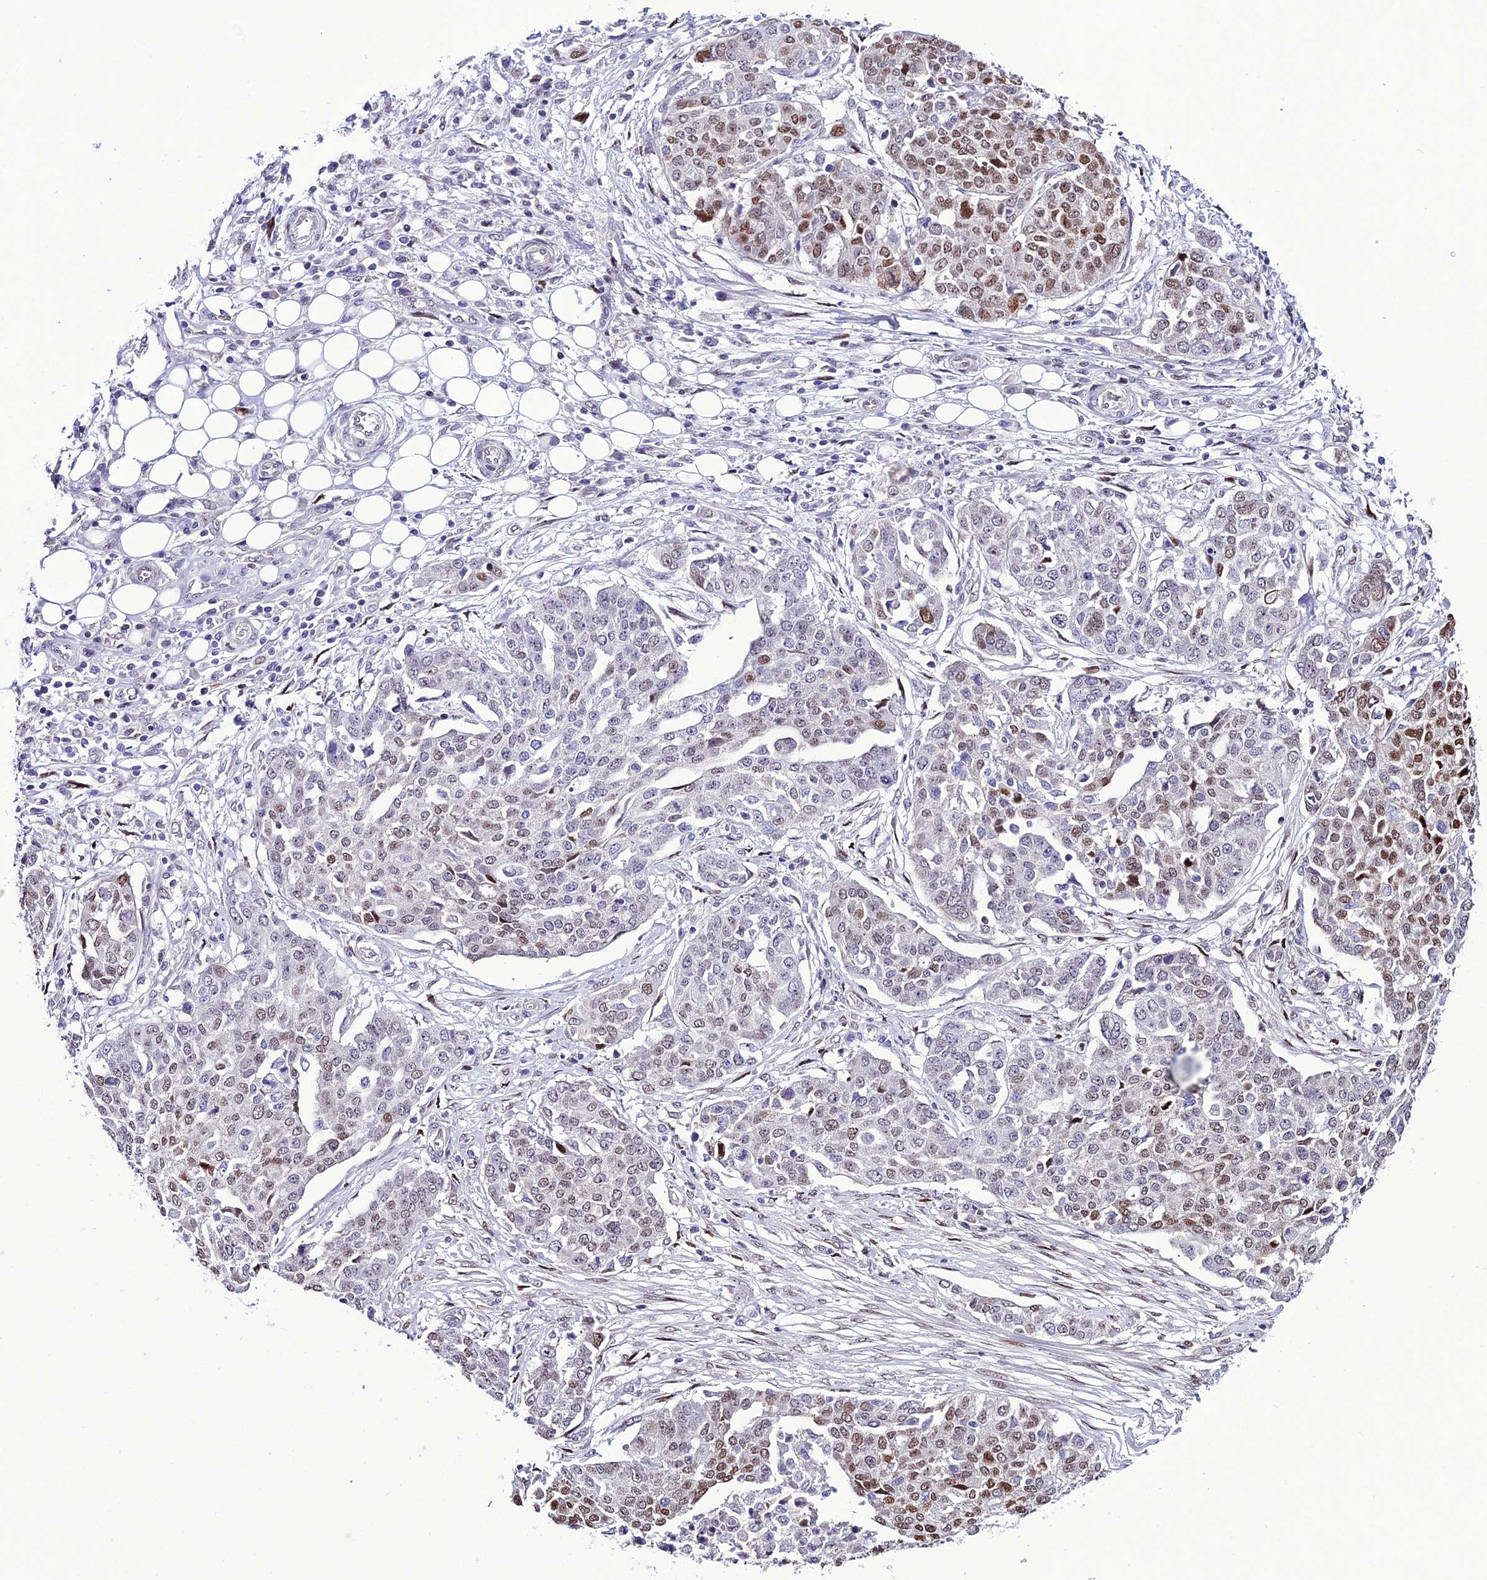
{"staining": {"intensity": "moderate", "quantity": "25%-75%", "location": "nuclear"}, "tissue": "ovarian cancer", "cell_type": "Tumor cells", "image_type": "cancer", "snomed": [{"axis": "morphology", "description": "Cystadenocarcinoma, serous, NOS"}, {"axis": "topography", "description": "Soft tissue"}, {"axis": "topography", "description": "Ovary"}], "caption": "Protein staining shows moderate nuclear positivity in about 25%-75% of tumor cells in serous cystadenocarcinoma (ovarian).", "gene": "ZNF707", "patient": {"sex": "female", "age": 57}}